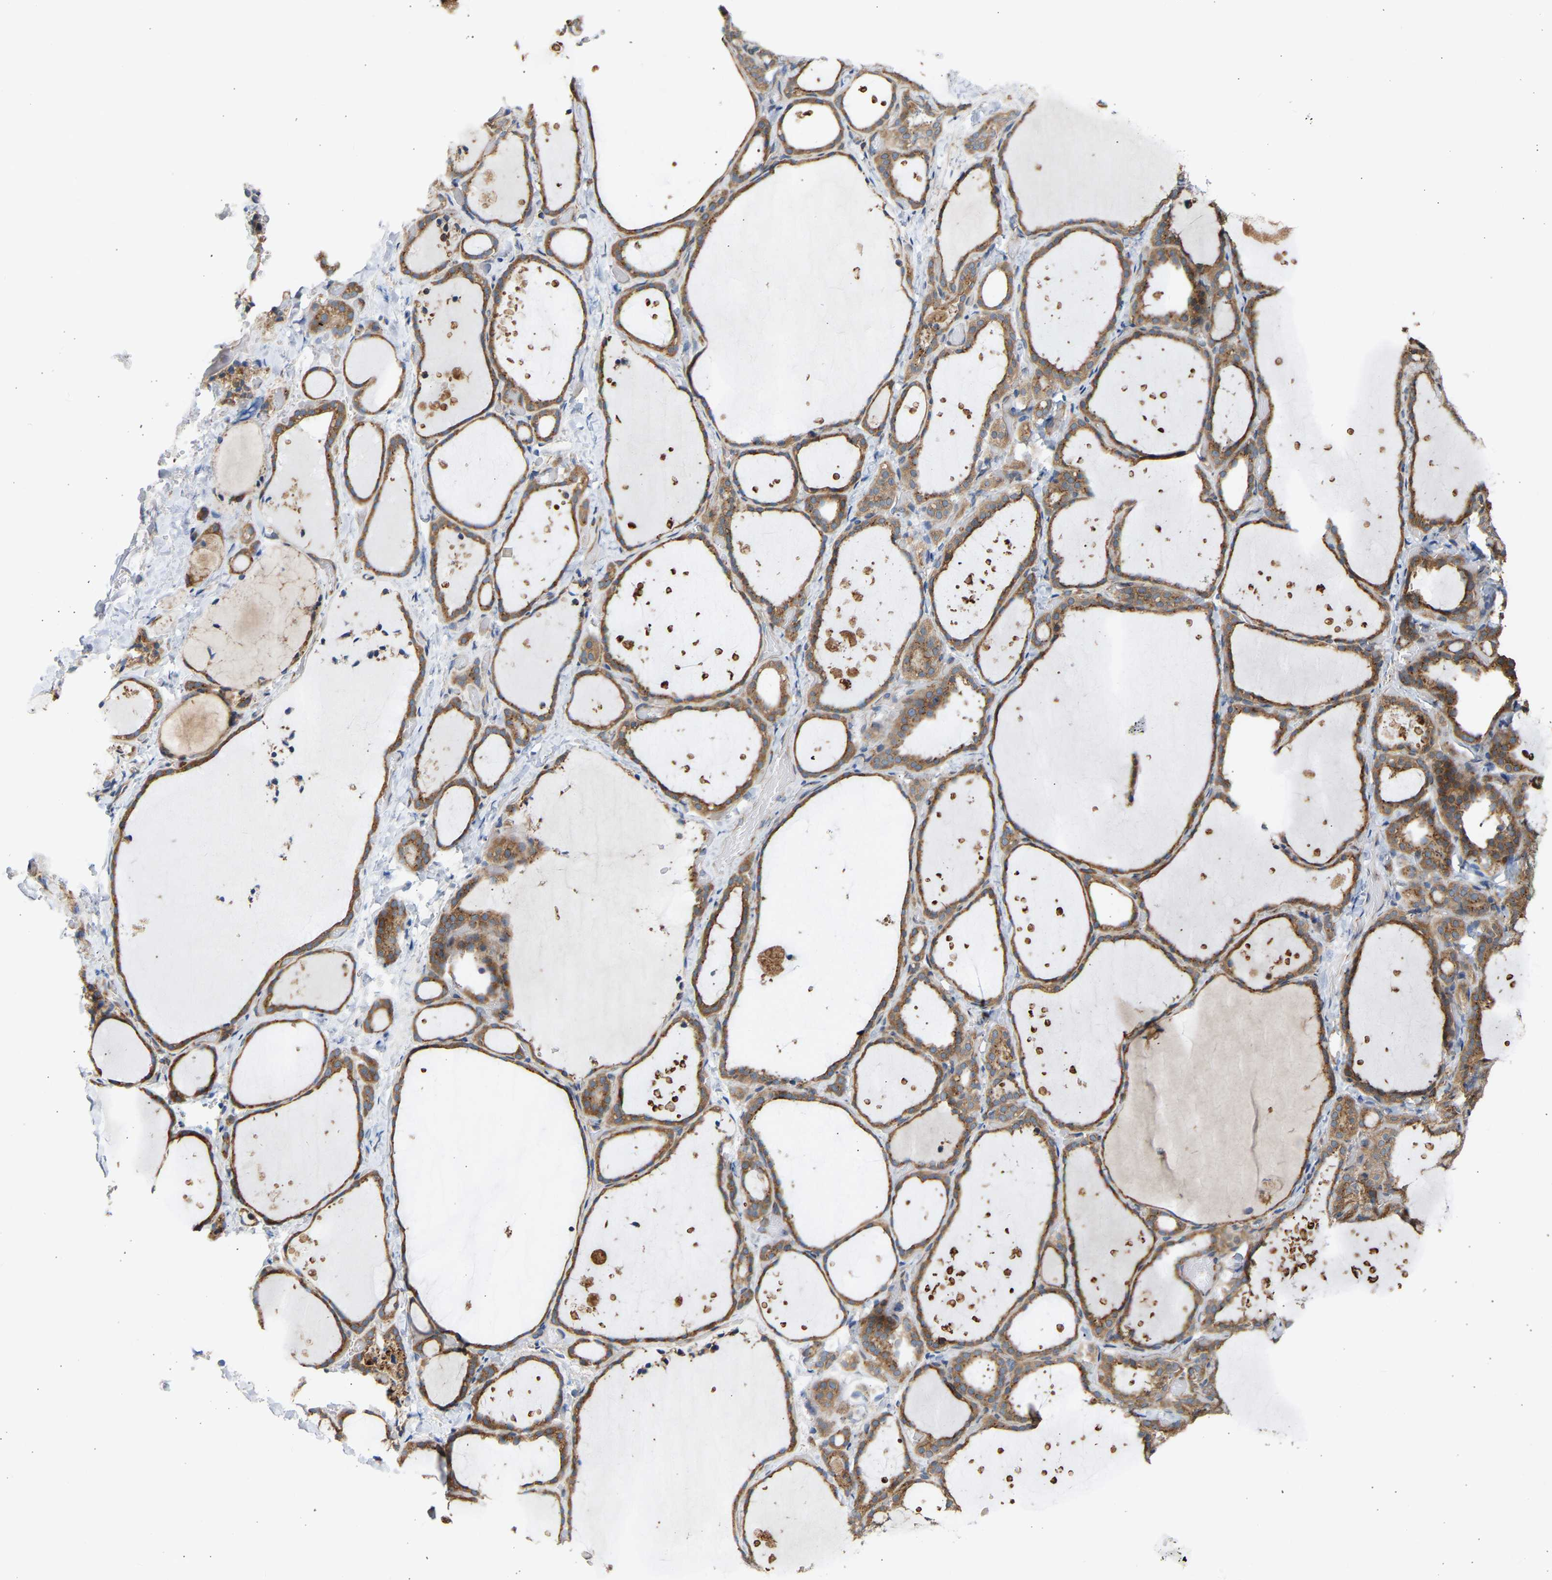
{"staining": {"intensity": "moderate", "quantity": ">75%", "location": "cytoplasmic/membranous"}, "tissue": "thyroid gland", "cell_type": "Glandular cells", "image_type": "normal", "snomed": [{"axis": "morphology", "description": "Normal tissue, NOS"}, {"axis": "topography", "description": "Thyroid gland"}], "caption": "Unremarkable thyroid gland exhibits moderate cytoplasmic/membranous expression in about >75% of glandular cells.", "gene": "GCN1", "patient": {"sex": "female", "age": 44}}